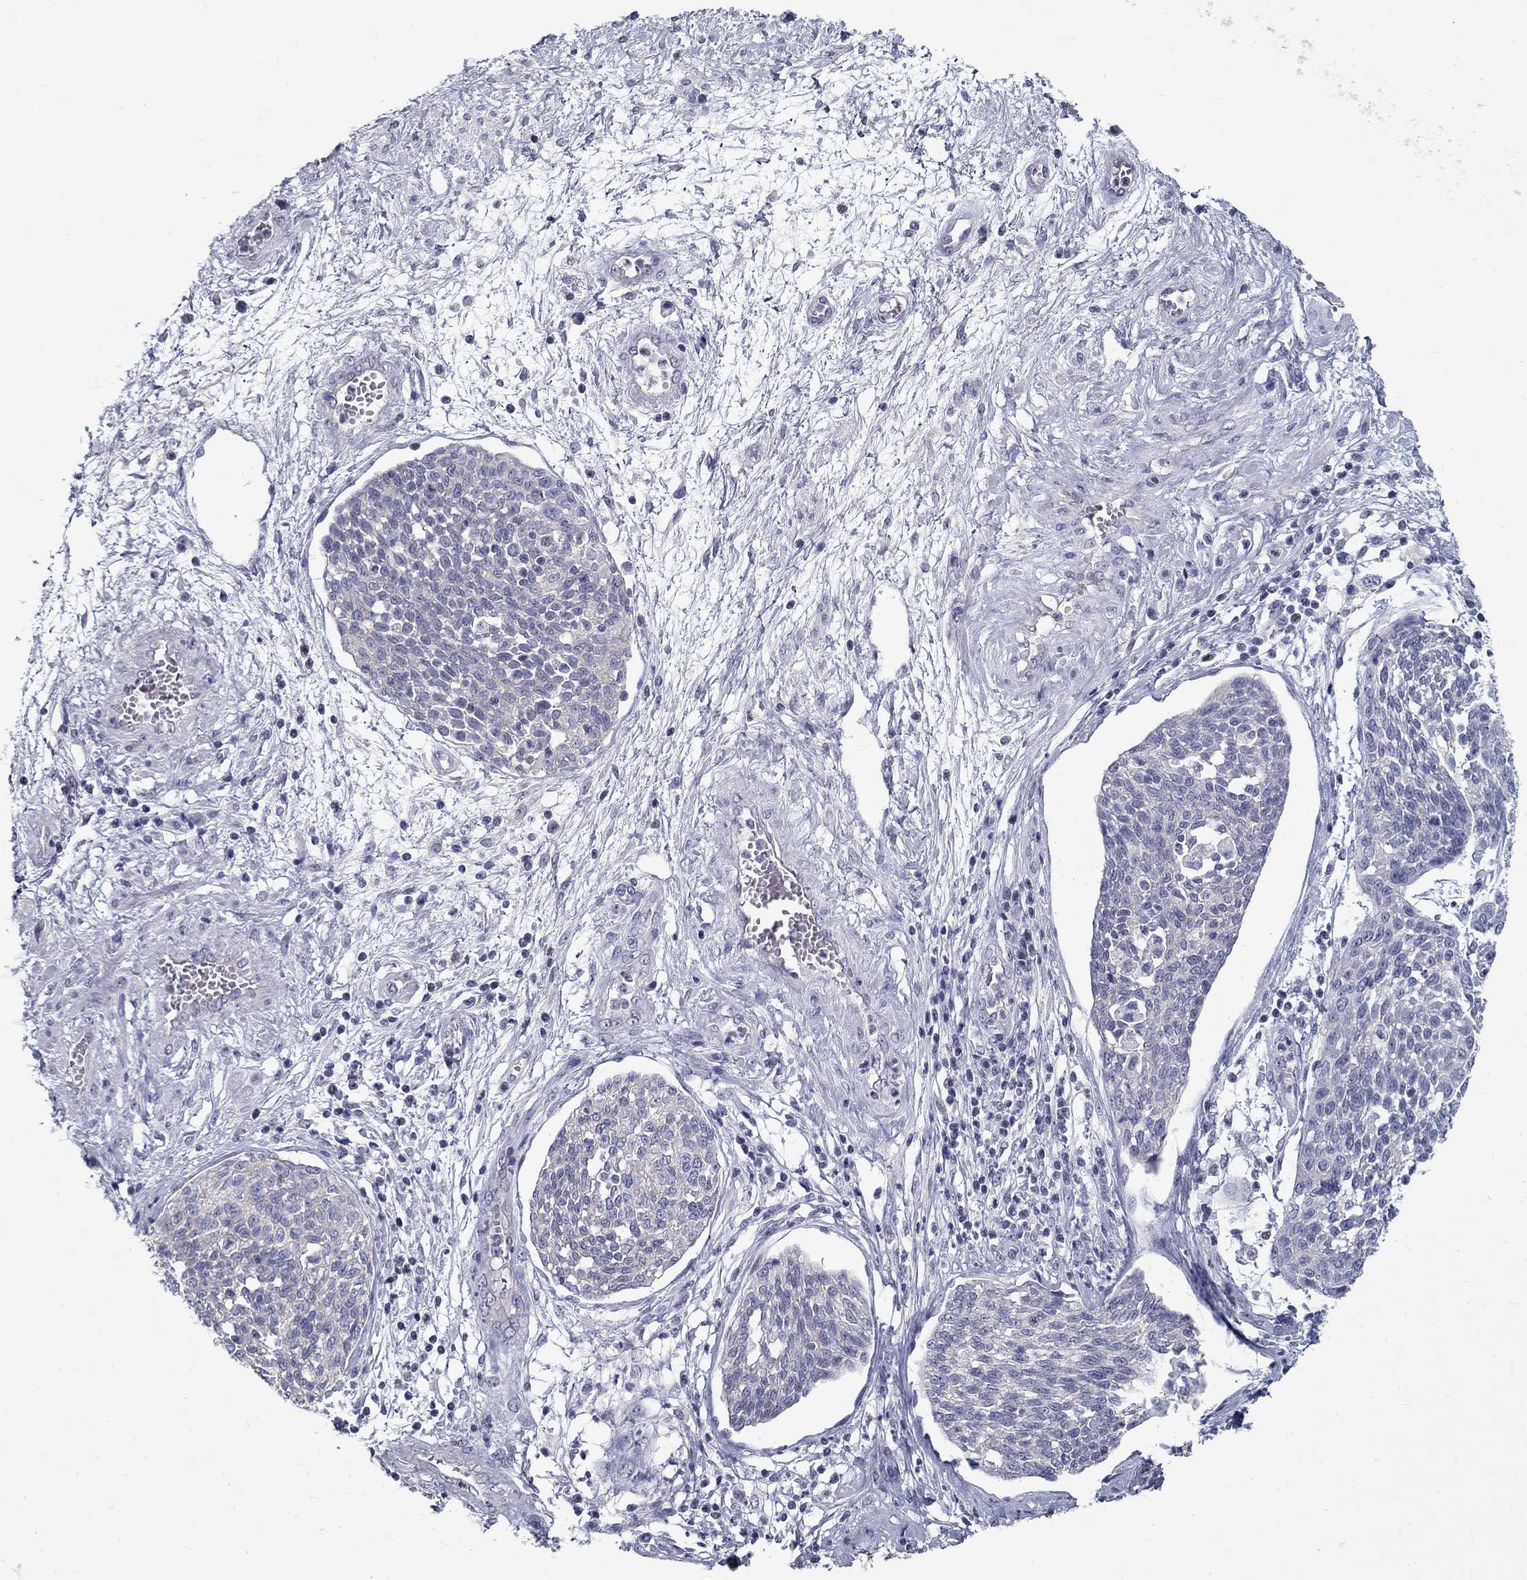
{"staining": {"intensity": "negative", "quantity": "none", "location": "none"}, "tissue": "cervical cancer", "cell_type": "Tumor cells", "image_type": "cancer", "snomed": [{"axis": "morphology", "description": "Squamous cell carcinoma, NOS"}, {"axis": "topography", "description": "Cervix"}], "caption": "The image exhibits no significant expression in tumor cells of squamous cell carcinoma (cervical). (Immunohistochemistry (ihc), brightfield microscopy, high magnification).", "gene": "GUCA1A", "patient": {"sex": "female", "age": 34}}